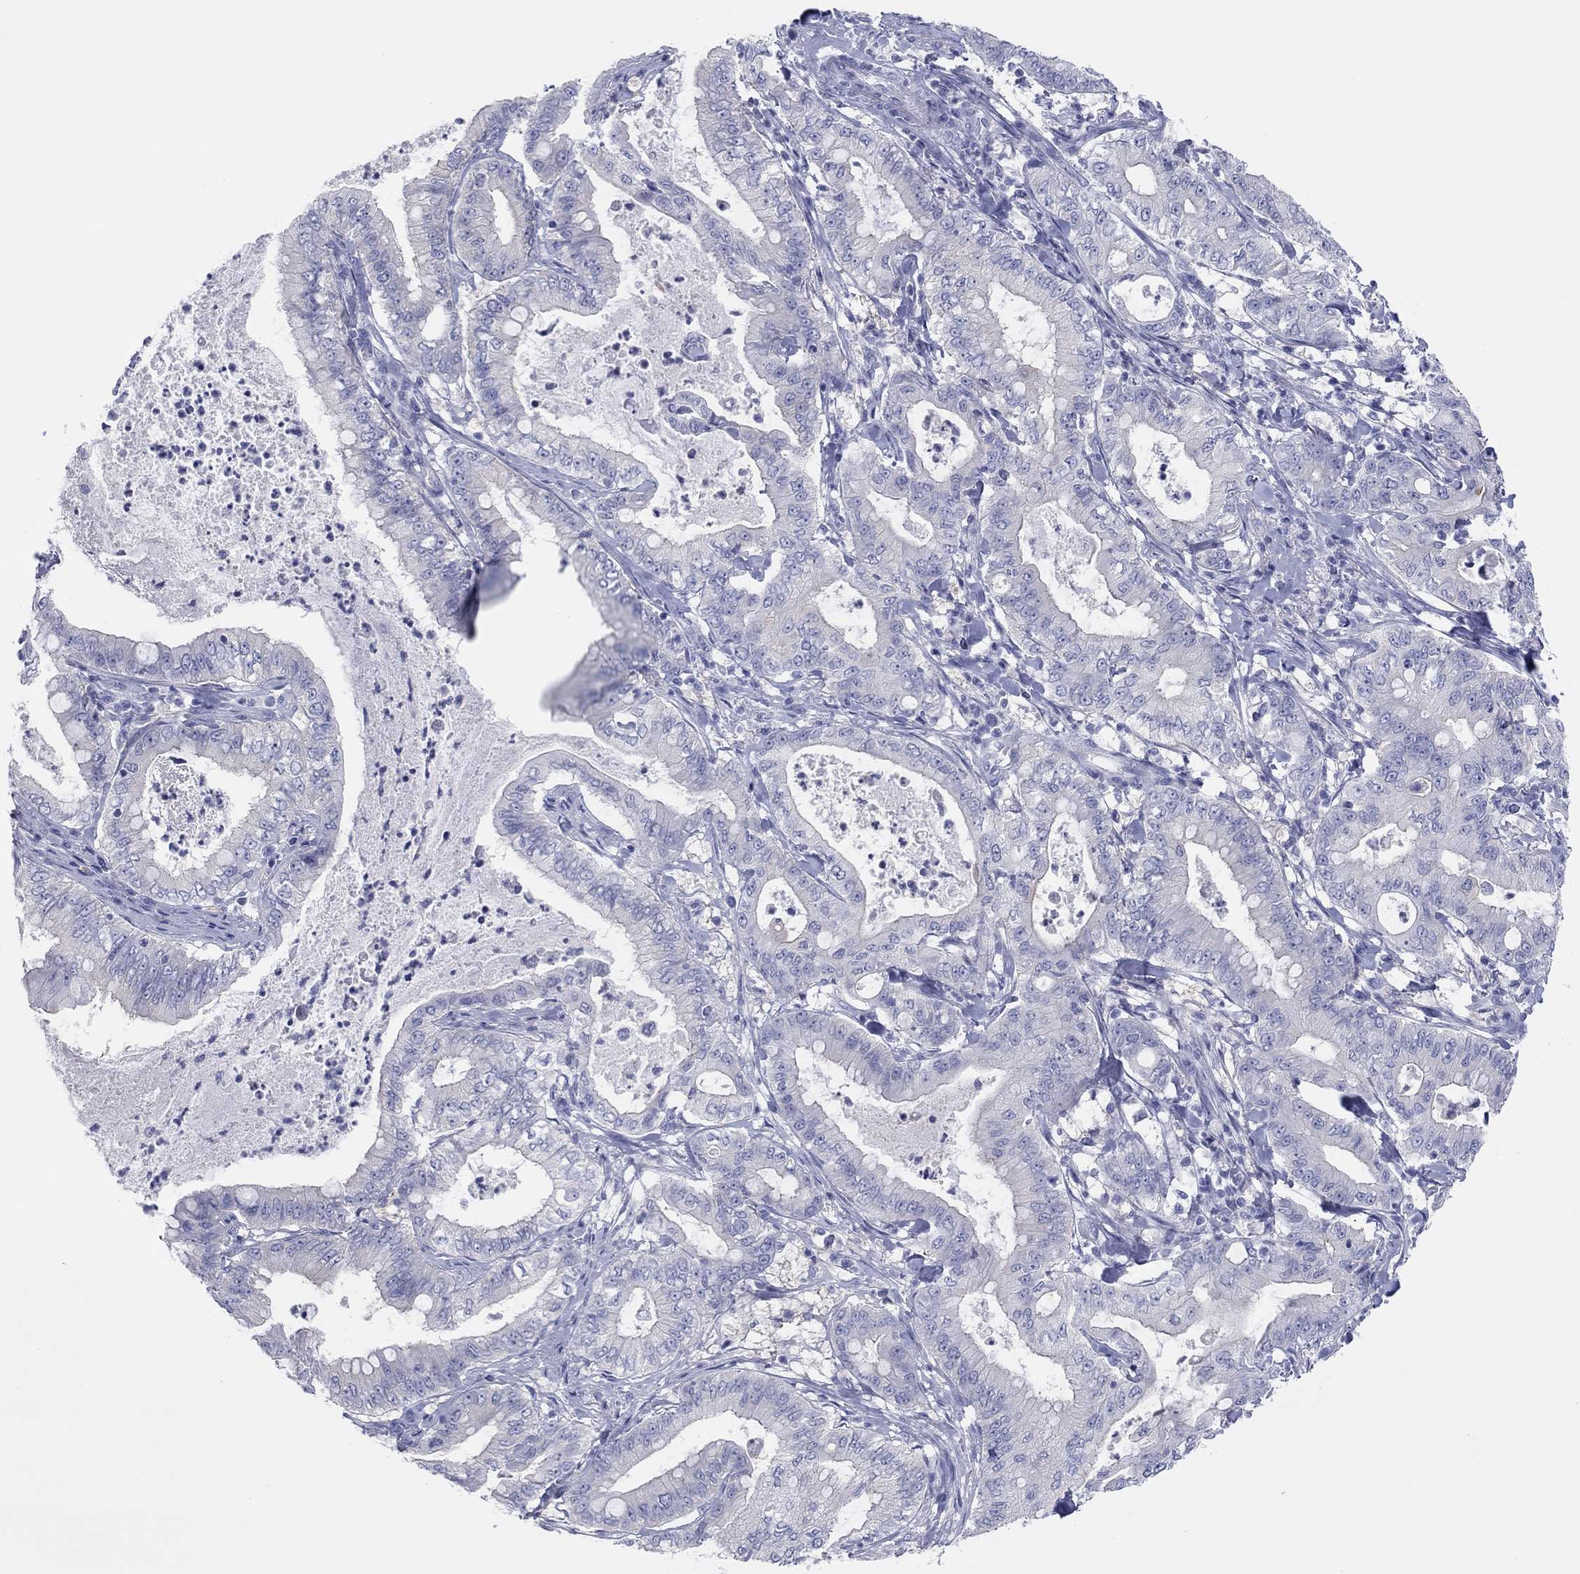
{"staining": {"intensity": "negative", "quantity": "none", "location": "none"}, "tissue": "pancreatic cancer", "cell_type": "Tumor cells", "image_type": "cancer", "snomed": [{"axis": "morphology", "description": "Adenocarcinoma, NOS"}, {"axis": "topography", "description": "Pancreas"}], "caption": "The histopathology image displays no significant expression in tumor cells of adenocarcinoma (pancreatic). Brightfield microscopy of immunohistochemistry stained with DAB (3,3'-diaminobenzidine) (brown) and hematoxylin (blue), captured at high magnification.", "gene": "CPNE6", "patient": {"sex": "male", "age": 71}}